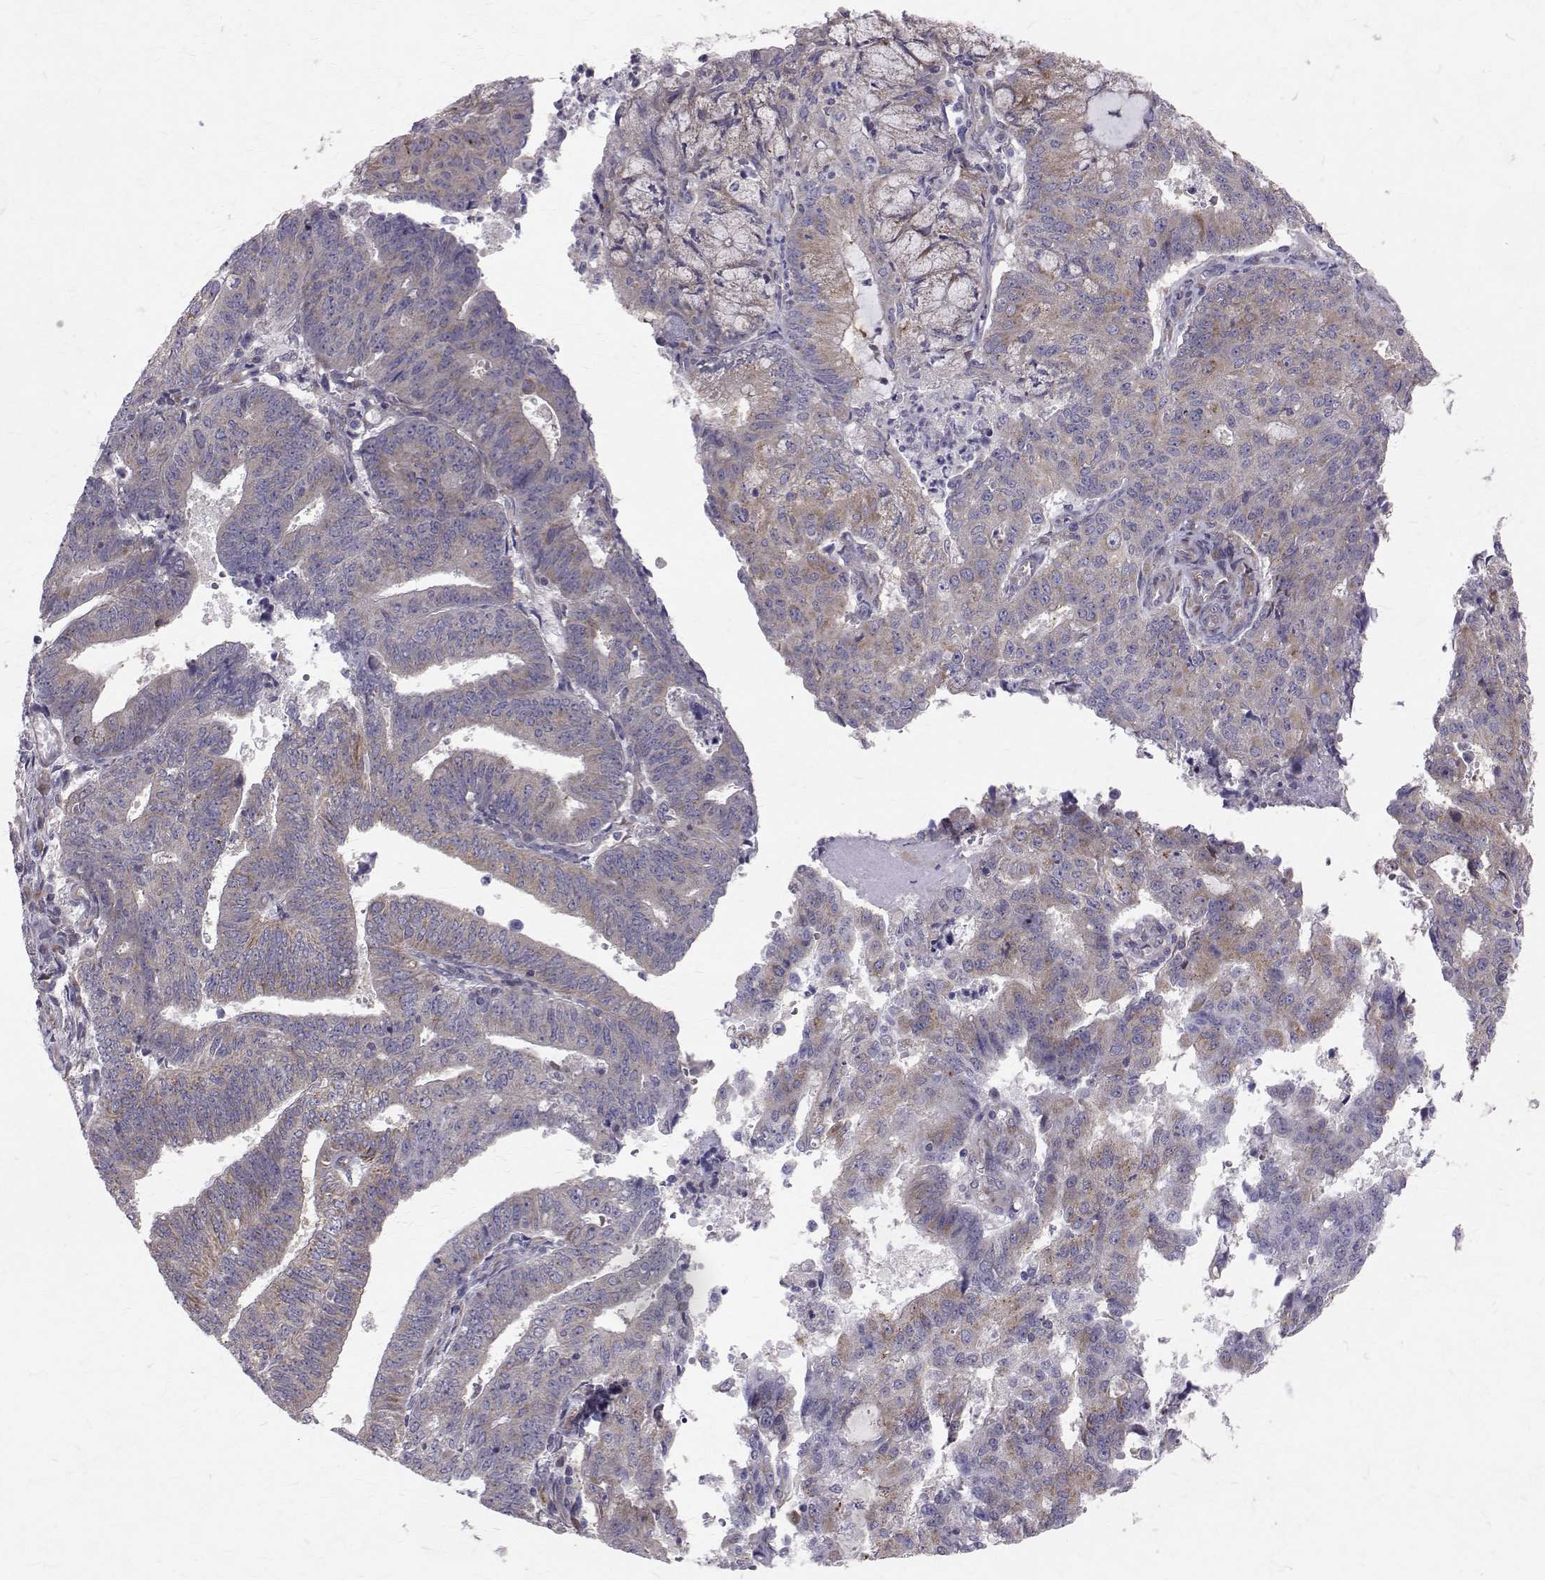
{"staining": {"intensity": "weak", "quantity": "25%-75%", "location": "cytoplasmic/membranous"}, "tissue": "endometrial cancer", "cell_type": "Tumor cells", "image_type": "cancer", "snomed": [{"axis": "morphology", "description": "Adenocarcinoma, NOS"}, {"axis": "topography", "description": "Endometrium"}], "caption": "This is a micrograph of immunohistochemistry staining of endometrial cancer (adenocarcinoma), which shows weak staining in the cytoplasmic/membranous of tumor cells.", "gene": "ARFGAP1", "patient": {"sex": "female", "age": 82}}